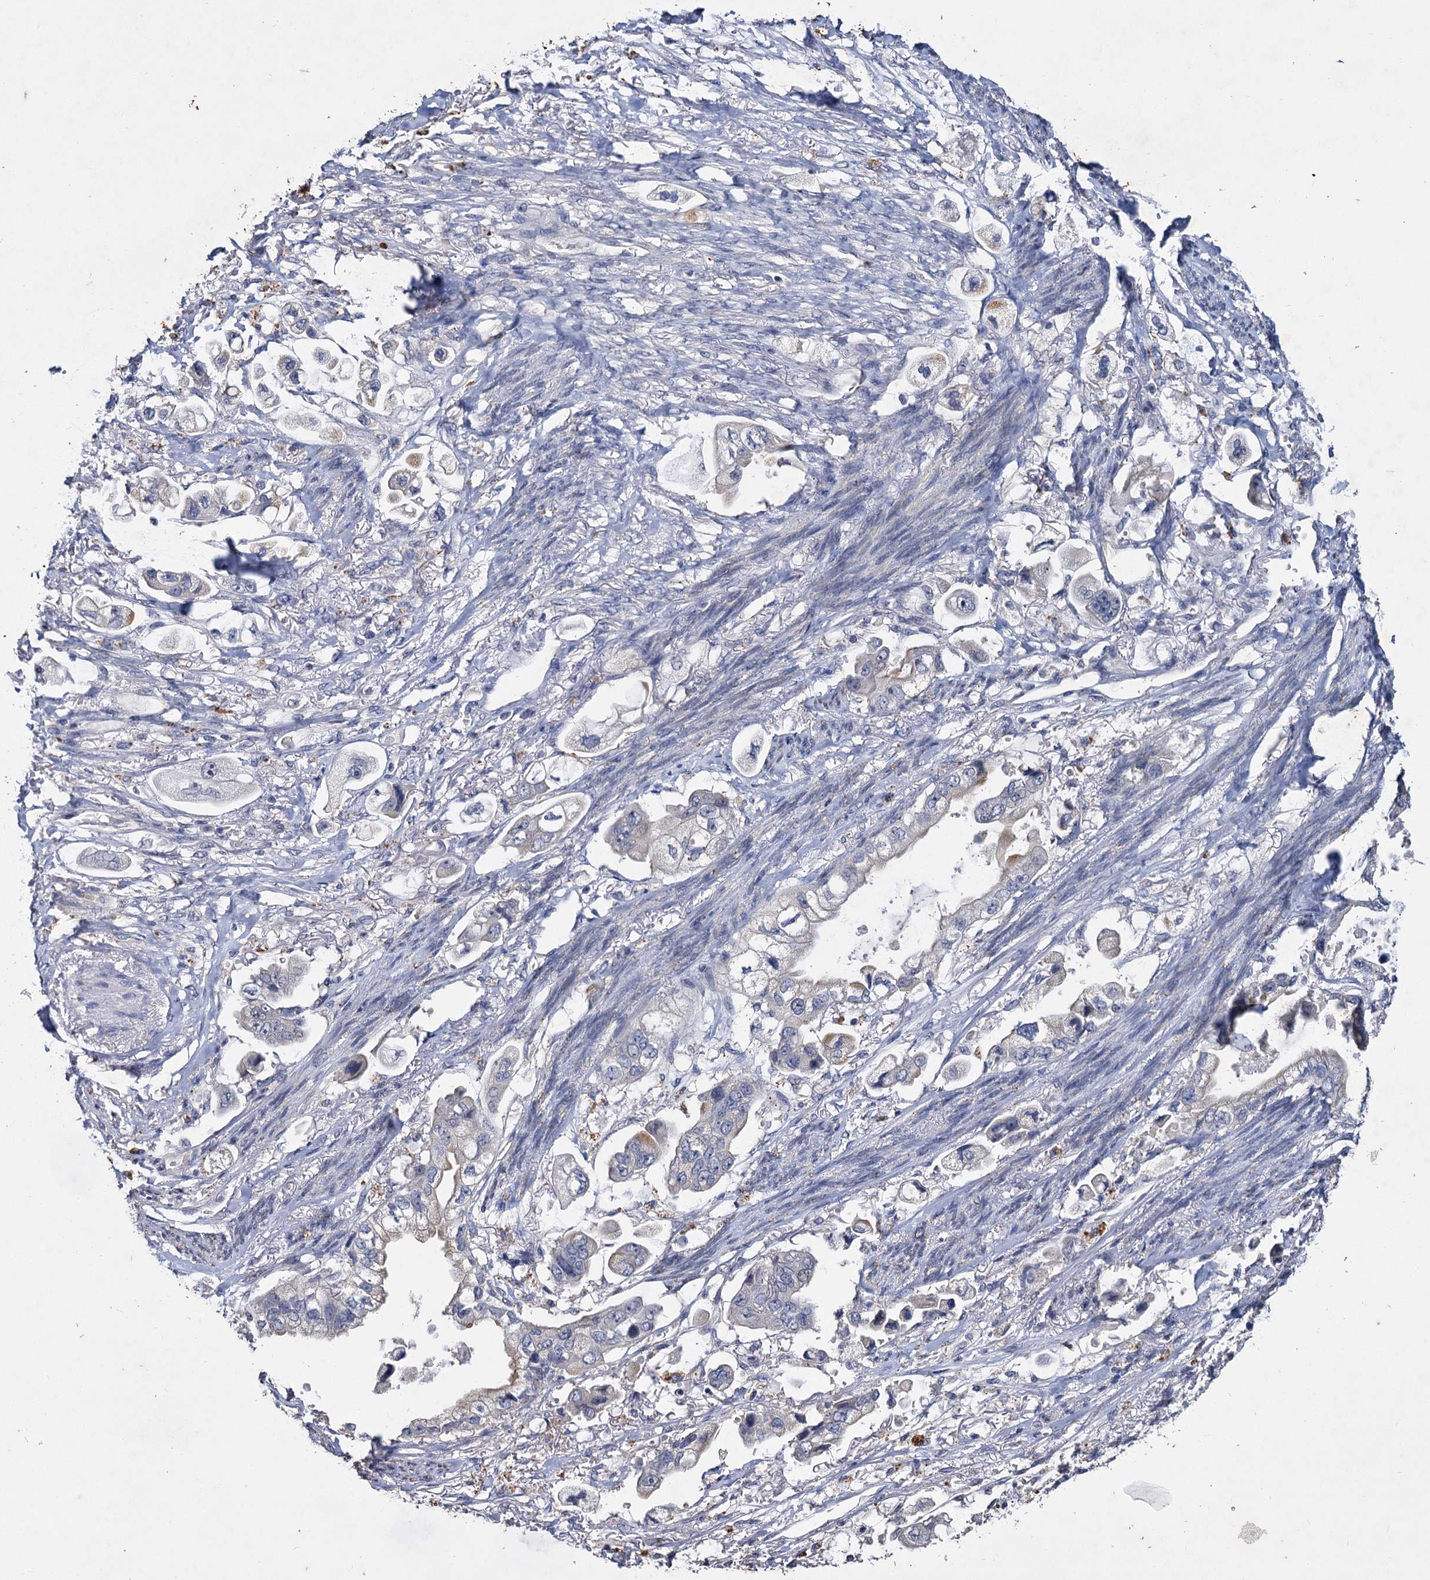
{"staining": {"intensity": "negative", "quantity": "none", "location": "none"}, "tissue": "stomach cancer", "cell_type": "Tumor cells", "image_type": "cancer", "snomed": [{"axis": "morphology", "description": "Adenocarcinoma, NOS"}, {"axis": "topography", "description": "Stomach"}], "caption": "IHC histopathology image of neoplastic tissue: human stomach cancer stained with DAB exhibits no significant protein staining in tumor cells.", "gene": "ATP9A", "patient": {"sex": "male", "age": 62}}